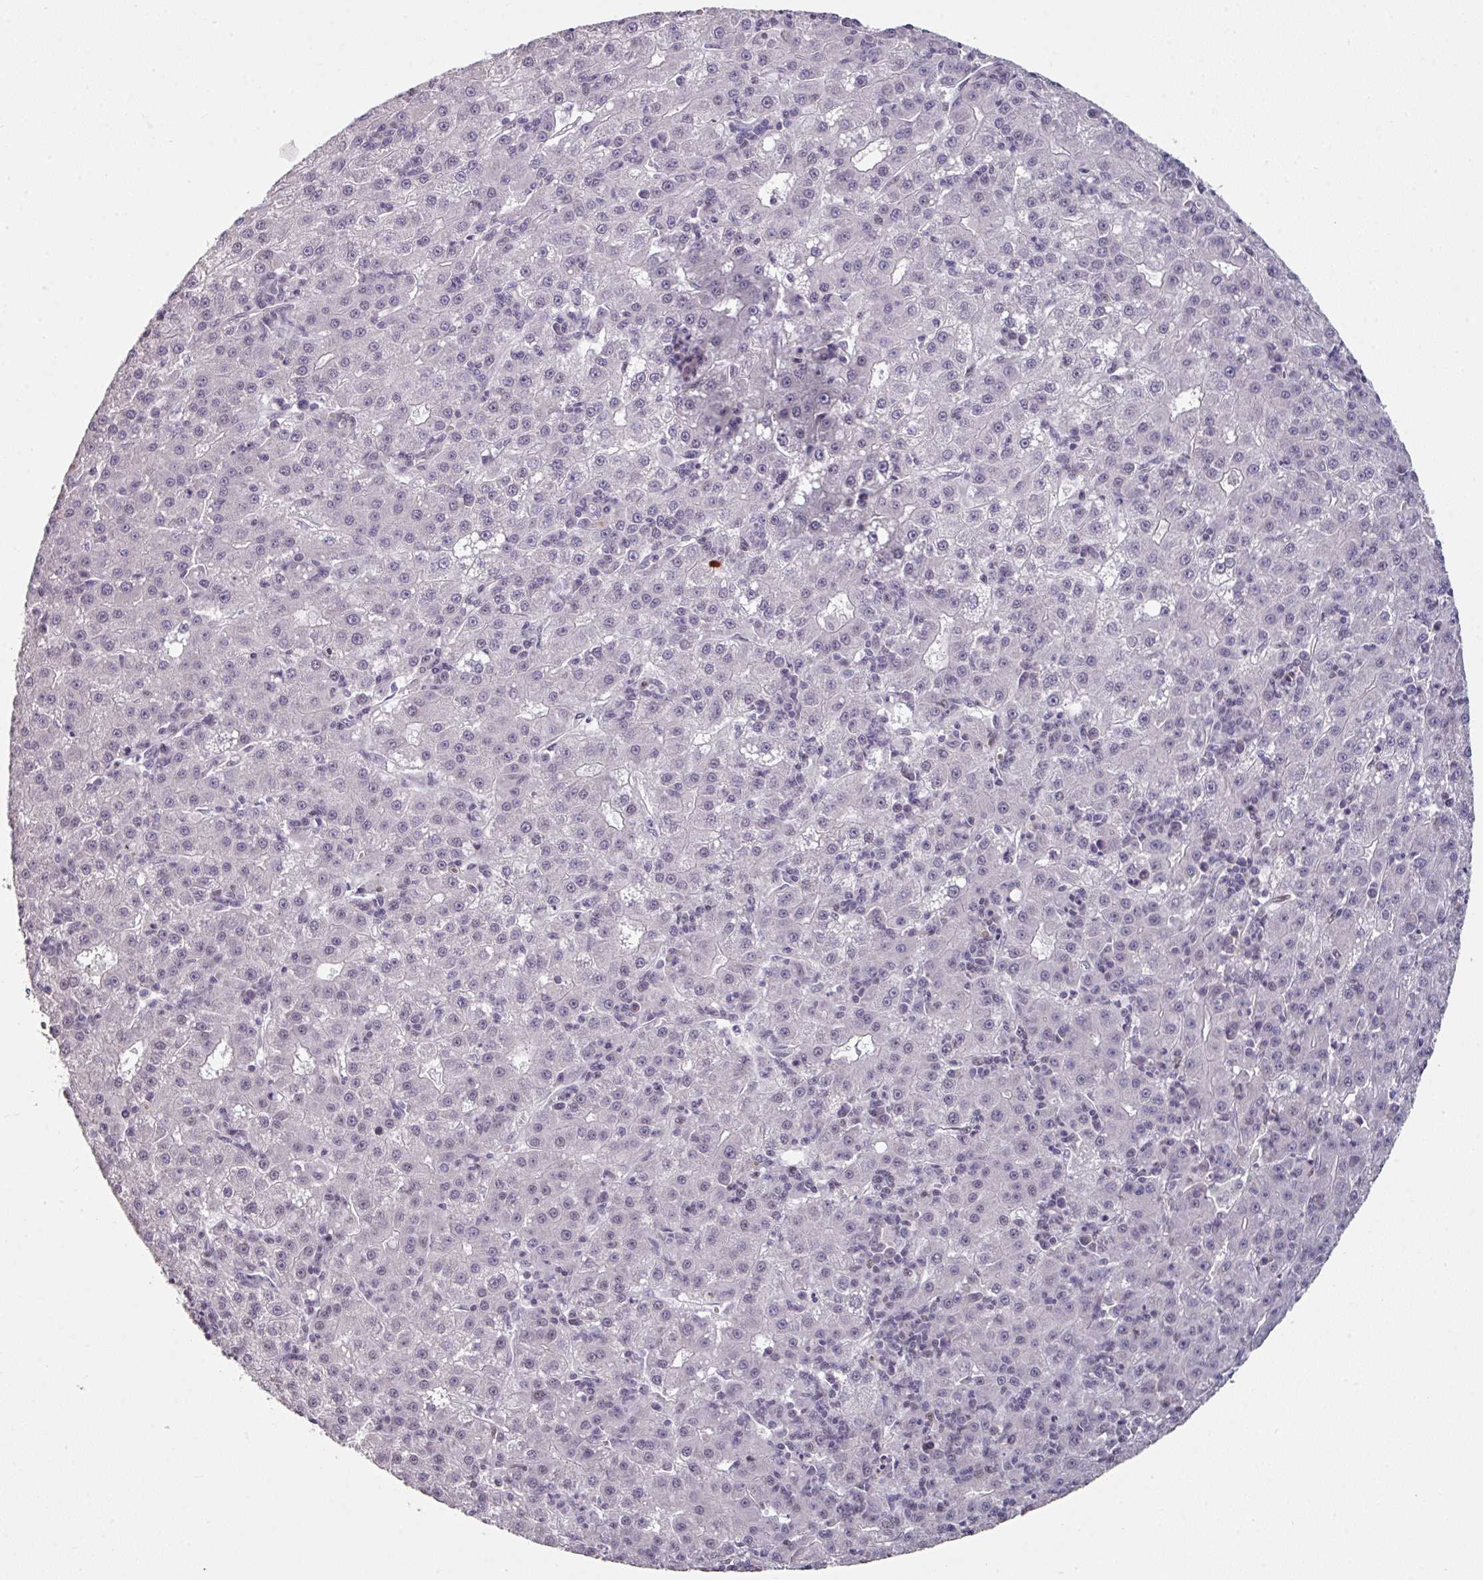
{"staining": {"intensity": "negative", "quantity": "none", "location": "none"}, "tissue": "liver cancer", "cell_type": "Tumor cells", "image_type": "cancer", "snomed": [{"axis": "morphology", "description": "Carcinoma, Hepatocellular, NOS"}, {"axis": "topography", "description": "Liver"}], "caption": "Immunohistochemistry micrograph of neoplastic tissue: hepatocellular carcinoma (liver) stained with DAB (3,3'-diaminobenzidine) shows no significant protein expression in tumor cells.", "gene": "ELK1", "patient": {"sex": "male", "age": 76}}